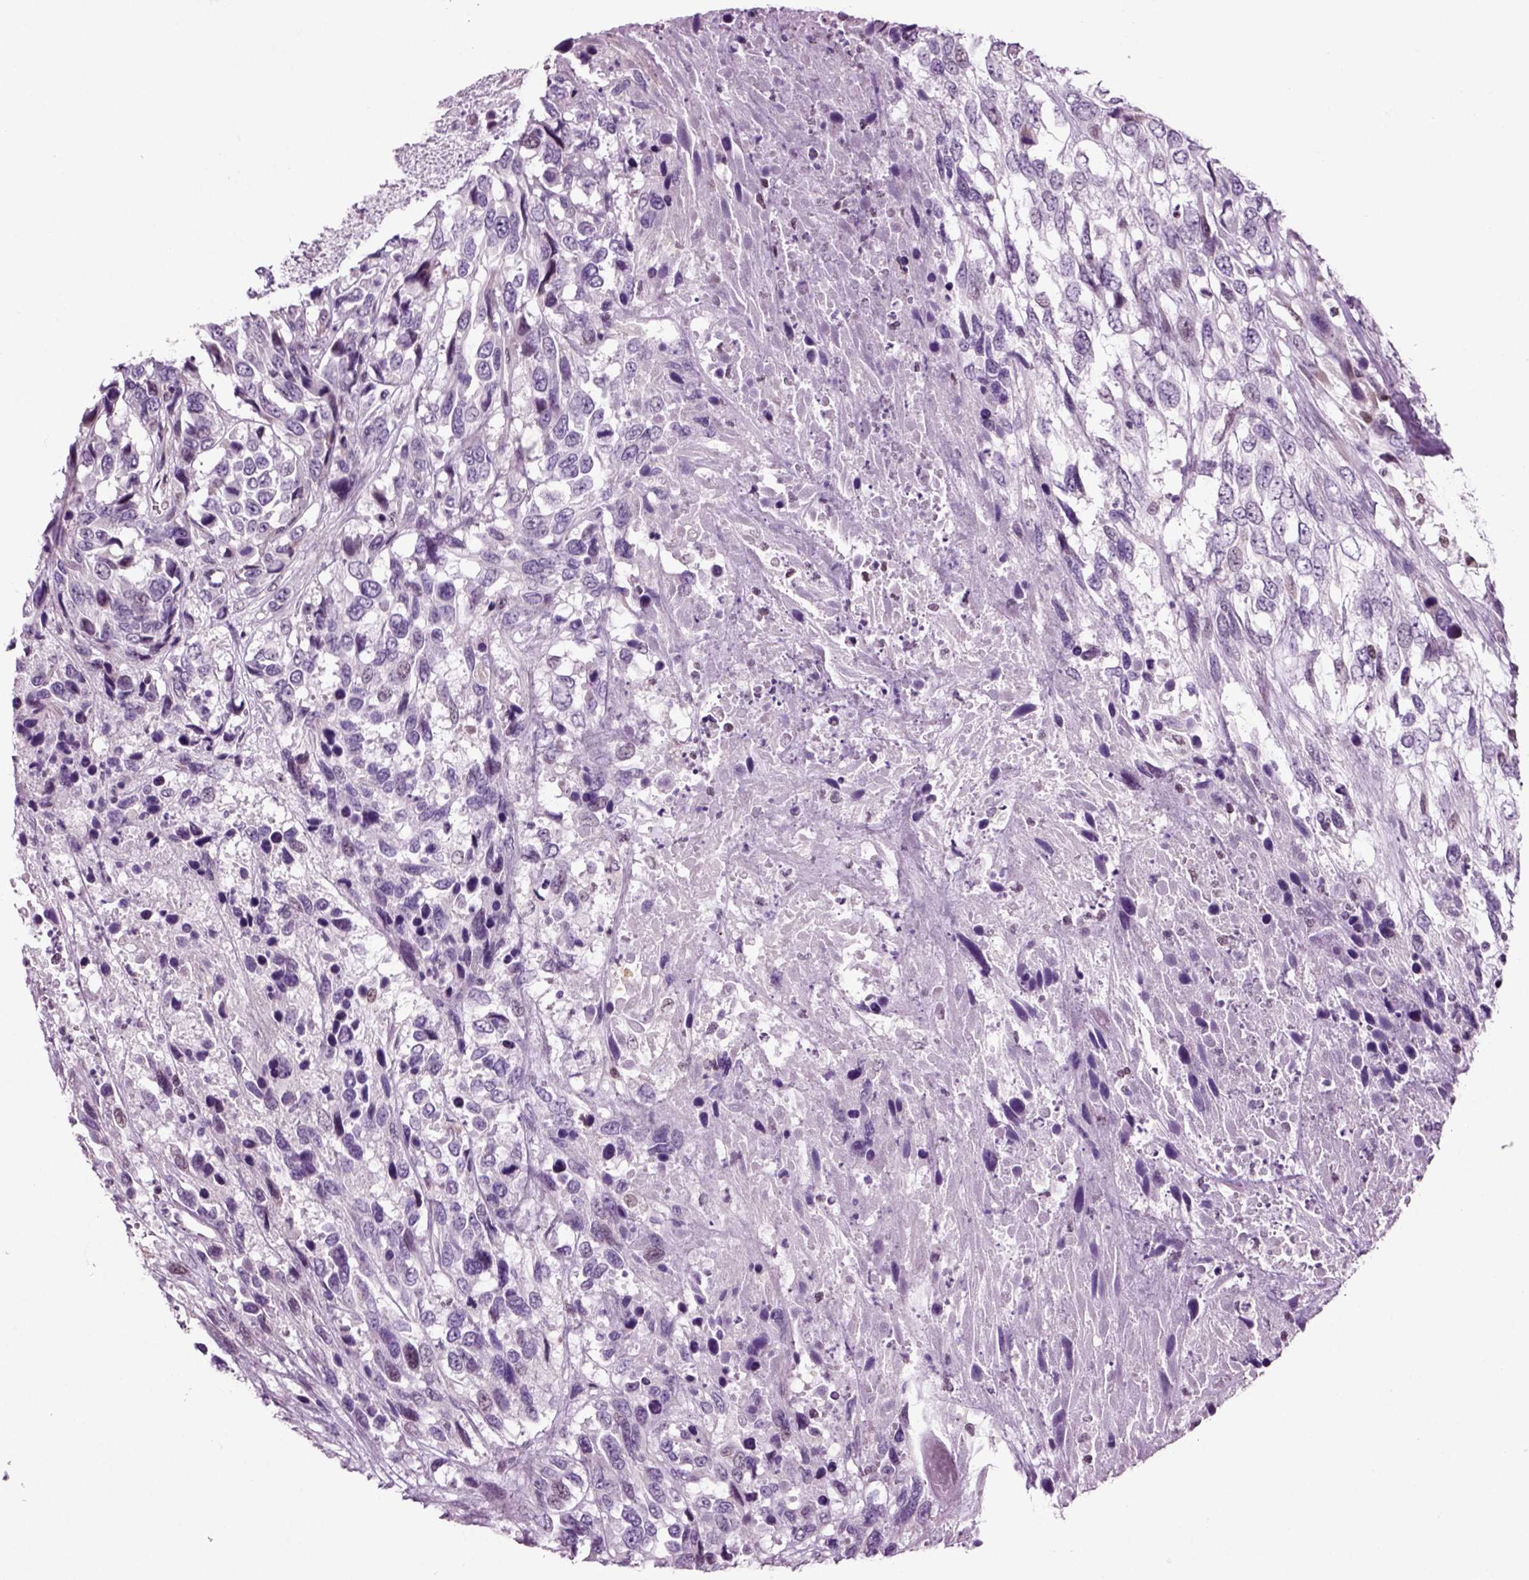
{"staining": {"intensity": "negative", "quantity": "none", "location": "none"}, "tissue": "urothelial cancer", "cell_type": "Tumor cells", "image_type": "cancer", "snomed": [{"axis": "morphology", "description": "Urothelial carcinoma, High grade"}, {"axis": "topography", "description": "Urinary bladder"}], "caption": "The immunohistochemistry (IHC) image has no significant positivity in tumor cells of urothelial carcinoma (high-grade) tissue.", "gene": "ARID3A", "patient": {"sex": "female", "age": 70}}